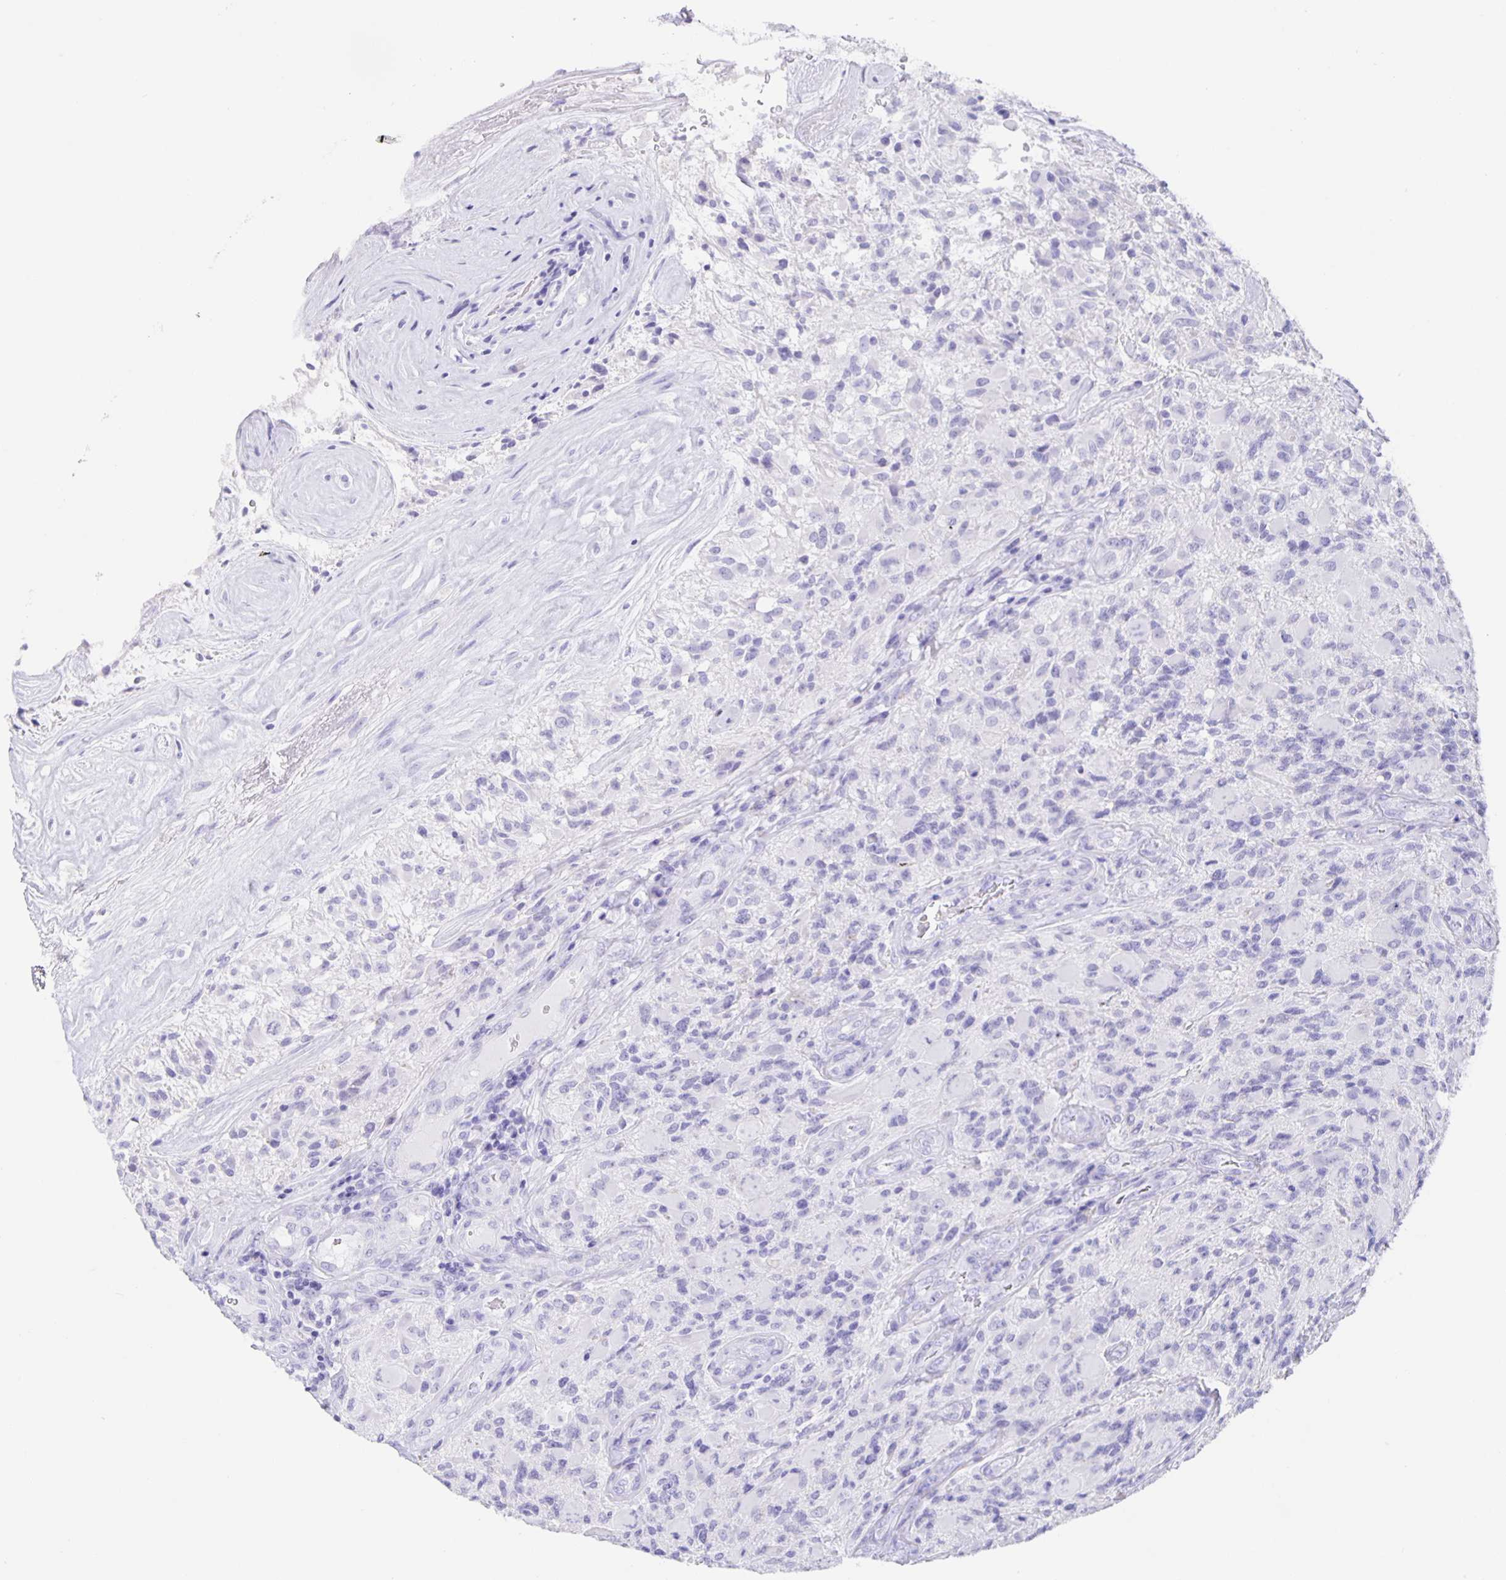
{"staining": {"intensity": "negative", "quantity": "none", "location": "none"}, "tissue": "glioma", "cell_type": "Tumor cells", "image_type": "cancer", "snomed": [{"axis": "morphology", "description": "Glioma, malignant, High grade"}, {"axis": "topography", "description": "Brain"}], "caption": "This is an immunohistochemistry image of human malignant glioma (high-grade). There is no positivity in tumor cells.", "gene": "GUCA2A", "patient": {"sex": "female", "age": 65}}